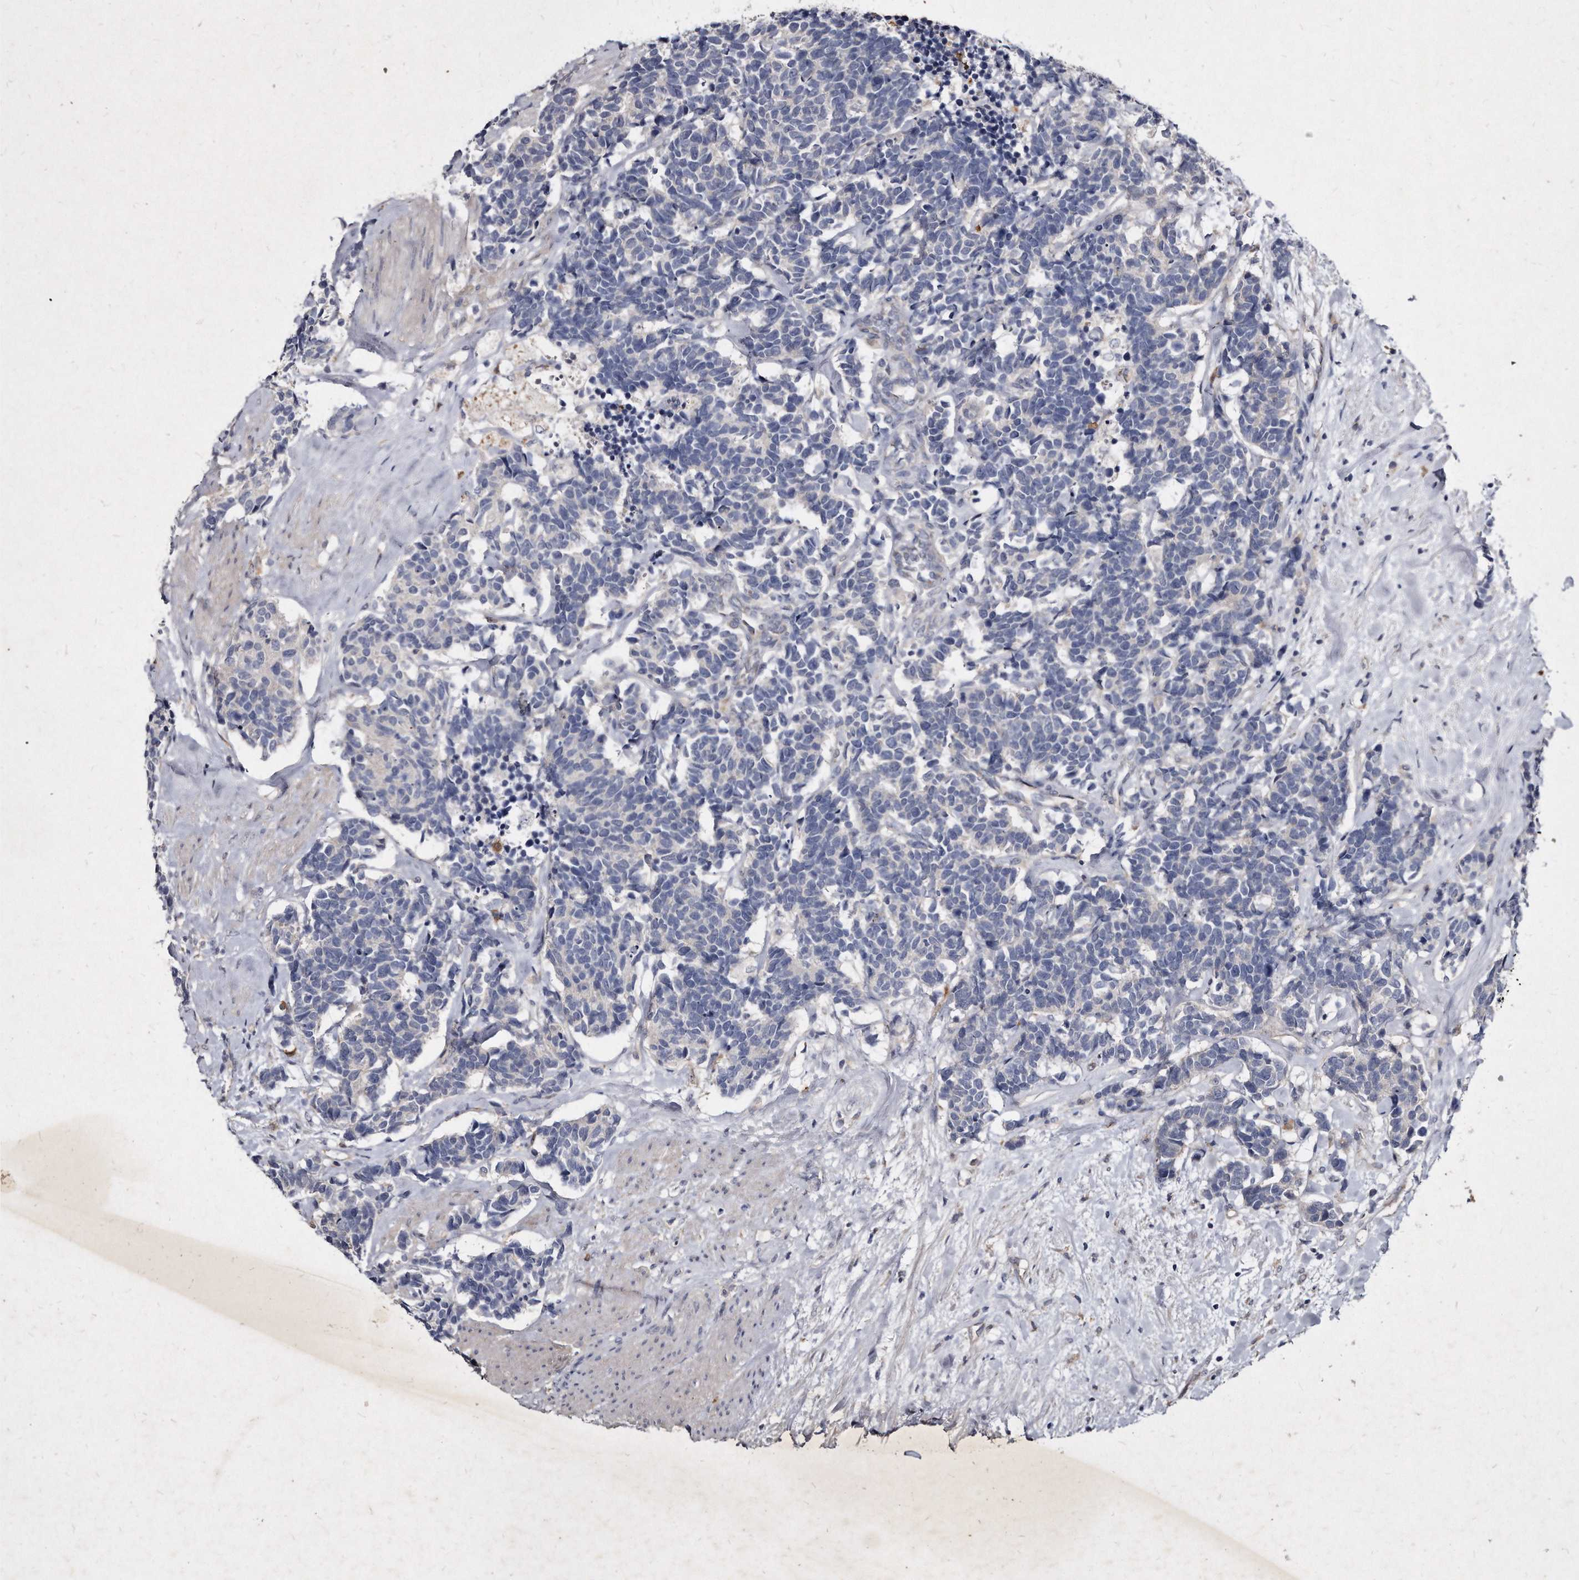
{"staining": {"intensity": "negative", "quantity": "none", "location": "none"}, "tissue": "carcinoid", "cell_type": "Tumor cells", "image_type": "cancer", "snomed": [{"axis": "morphology", "description": "Carcinoma, NOS"}, {"axis": "morphology", "description": "Carcinoid, malignant, NOS"}, {"axis": "topography", "description": "Urinary bladder"}], "caption": "DAB (3,3'-diaminobenzidine) immunohistochemical staining of carcinoid shows no significant positivity in tumor cells.", "gene": "KLHDC3", "patient": {"sex": "male", "age": 57}}